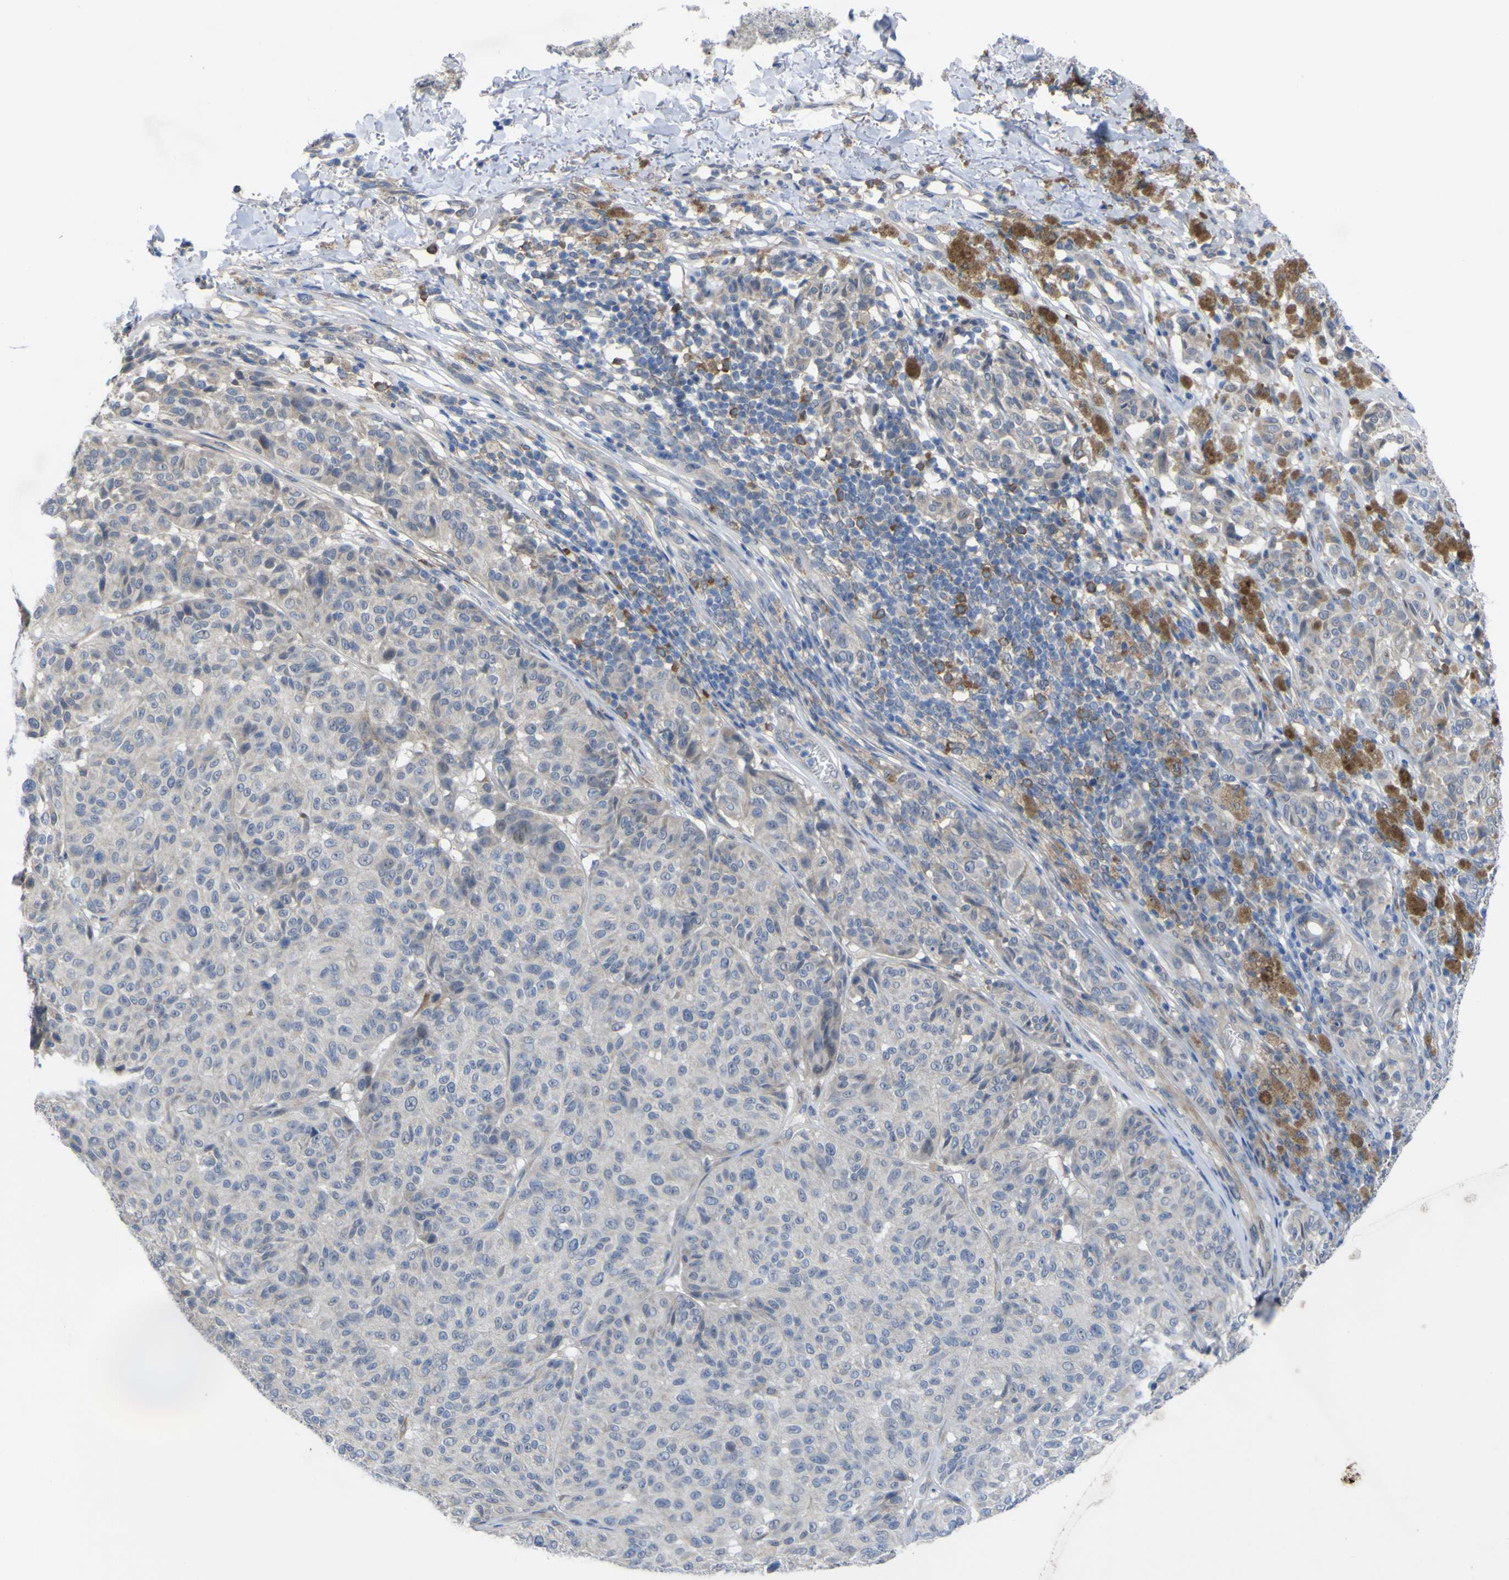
{"staining": {"intensity": "negative", "quantity": "none", "location": "none"}, "tissue": "melanoma", "cell_type": "Tumor cells", "image_type": "cancer", "snomed": [{"axis": "morphology", "description": "Malignant melanoma, NOS"}, {"axis": "topography", "description": "Skin"}], "caption": "Malignant melanoma was stained to show a protein in brown. There is no significant positivity in tumor cells.", "gene": "TNFRSF11A", "patient": {"sex": "female", "age": 46}}